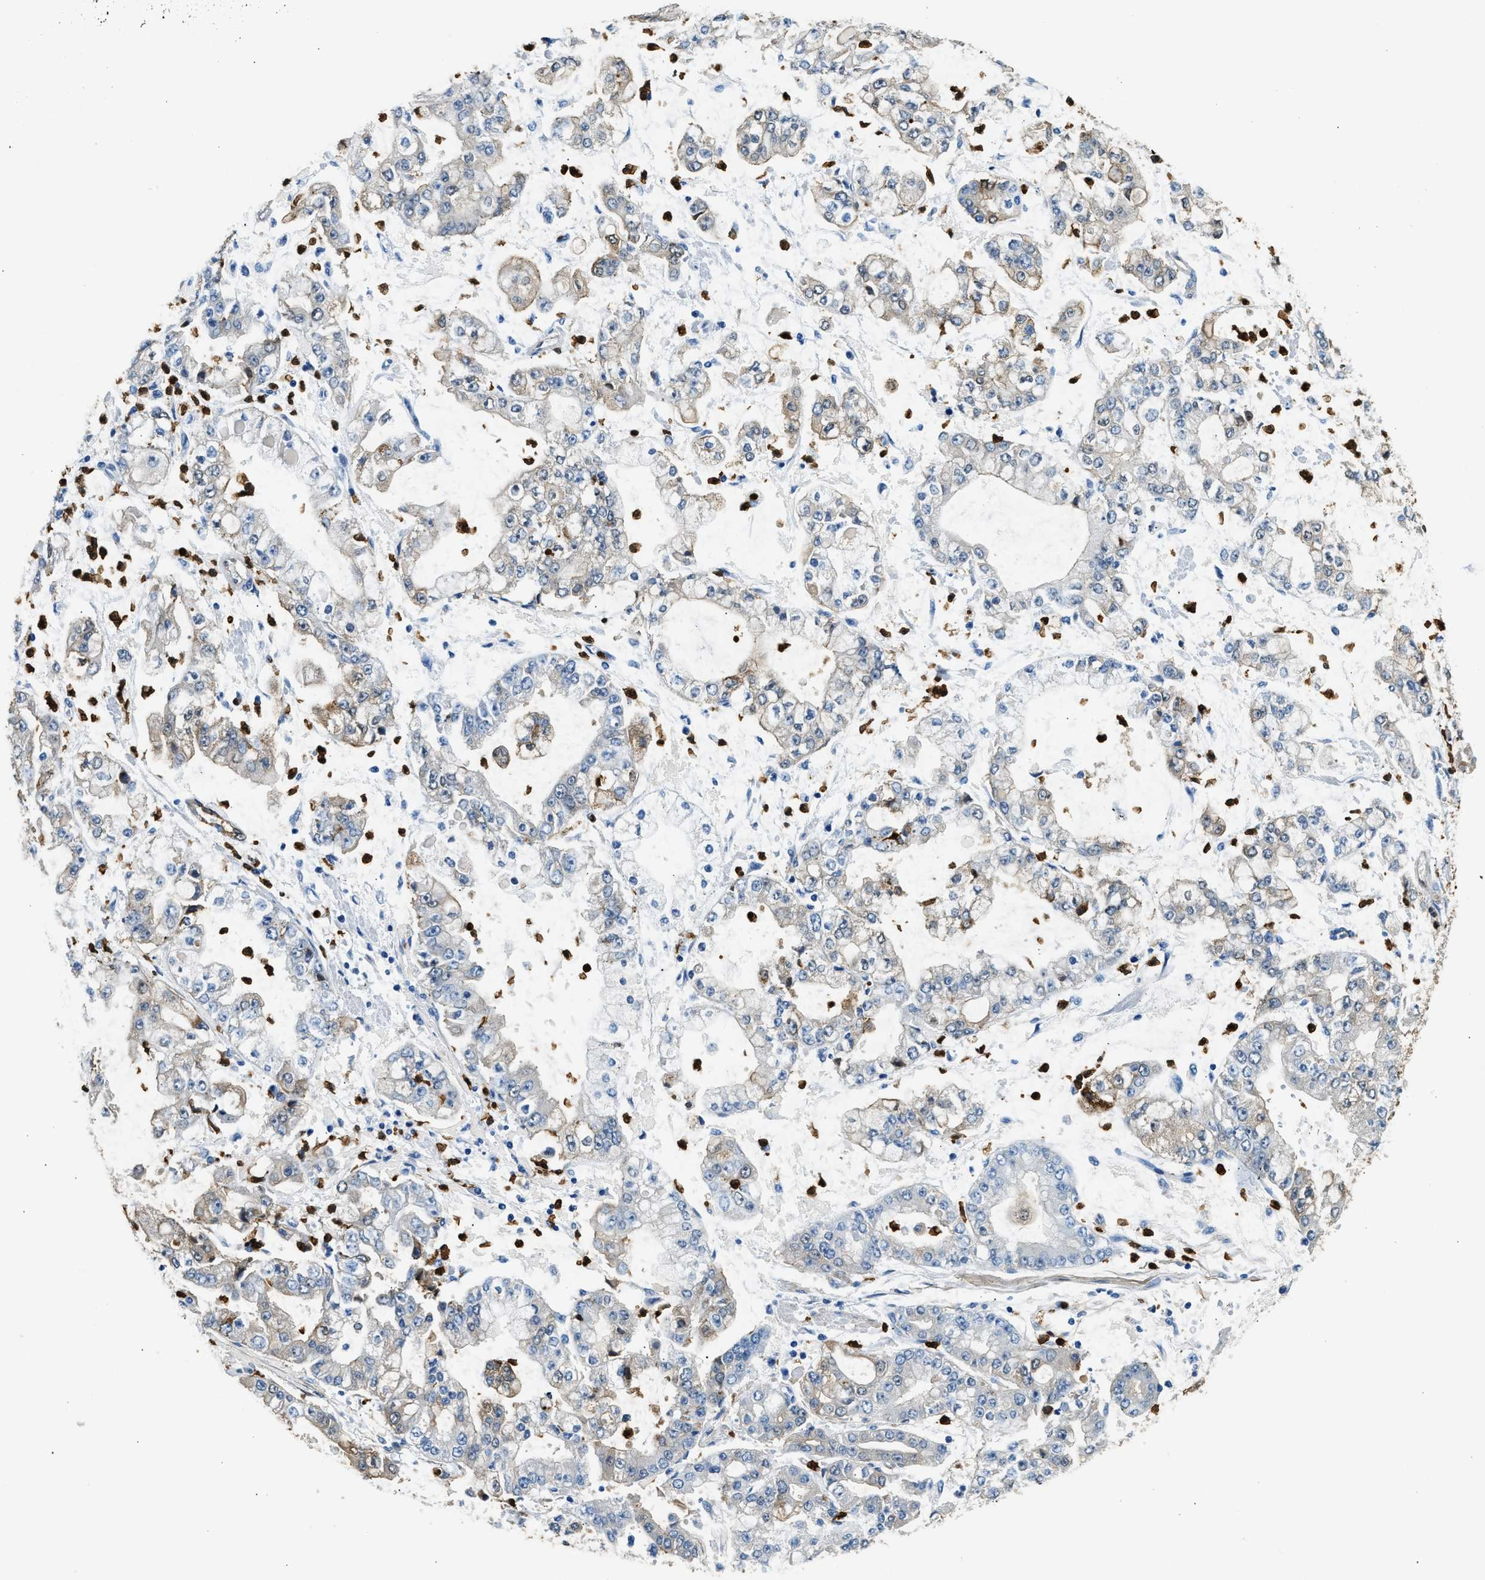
{"staining": {"intensity": "weak", "quantity": "<25%", "location": "cytoplasmic/membranous"}, "tissue": "stomach cancer", "cell_type": "Tumor cells", "image_type": "cancer", "snomed": [{"axis": "morphology", "description": "Adenocarcinoma, NOS"}, {"axis": "topography", "description": "Stomach"}], "caption": "IHC histopathology image of adenocarcinoma (stomach) stained for a protein (brown), which displays no positivity in tumor cells.", "gene": "ANXA3", "patient": {"sex": "male", "age": 76}}